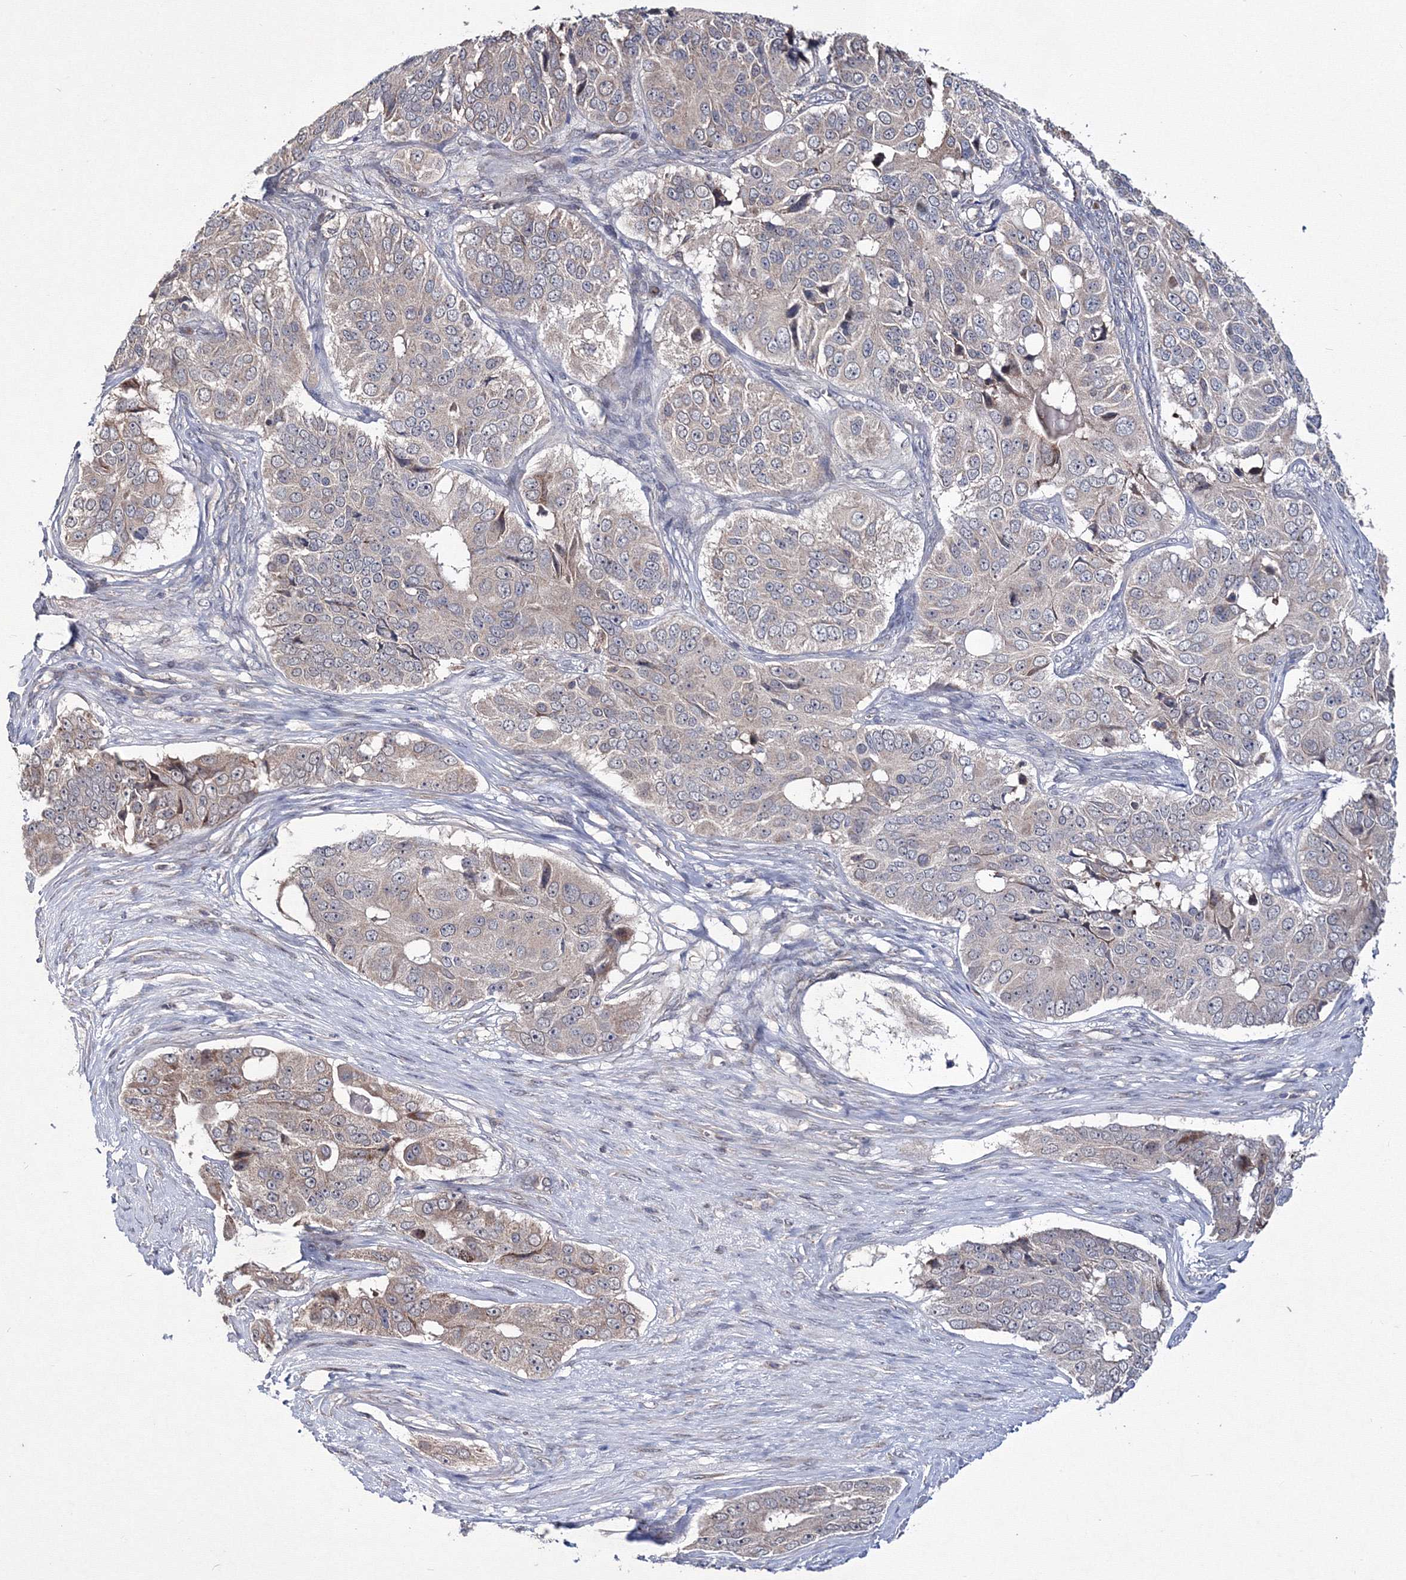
{"staining": {"intensity": "negative", "quantity": "none", "location": "none"}, "tissue": "ovarian cancer", "cell_type": "Tumor cells", "image_type": "cancer", "snomed": [{"axis": "morphology", "description": "Carcinoma, endometroid"}, {"axis": "topography", "description": "Ovary"}], "caption": "Immunohistochemistry (IHC) histopathology image of neoplastic tissue: human endometroid carcinoma (ovarian) stained with DAB exhibits no significant protein staining in tumor cells.", "gene": "PPP2R2B", "patient": {"sex": "female", "age": 51}}